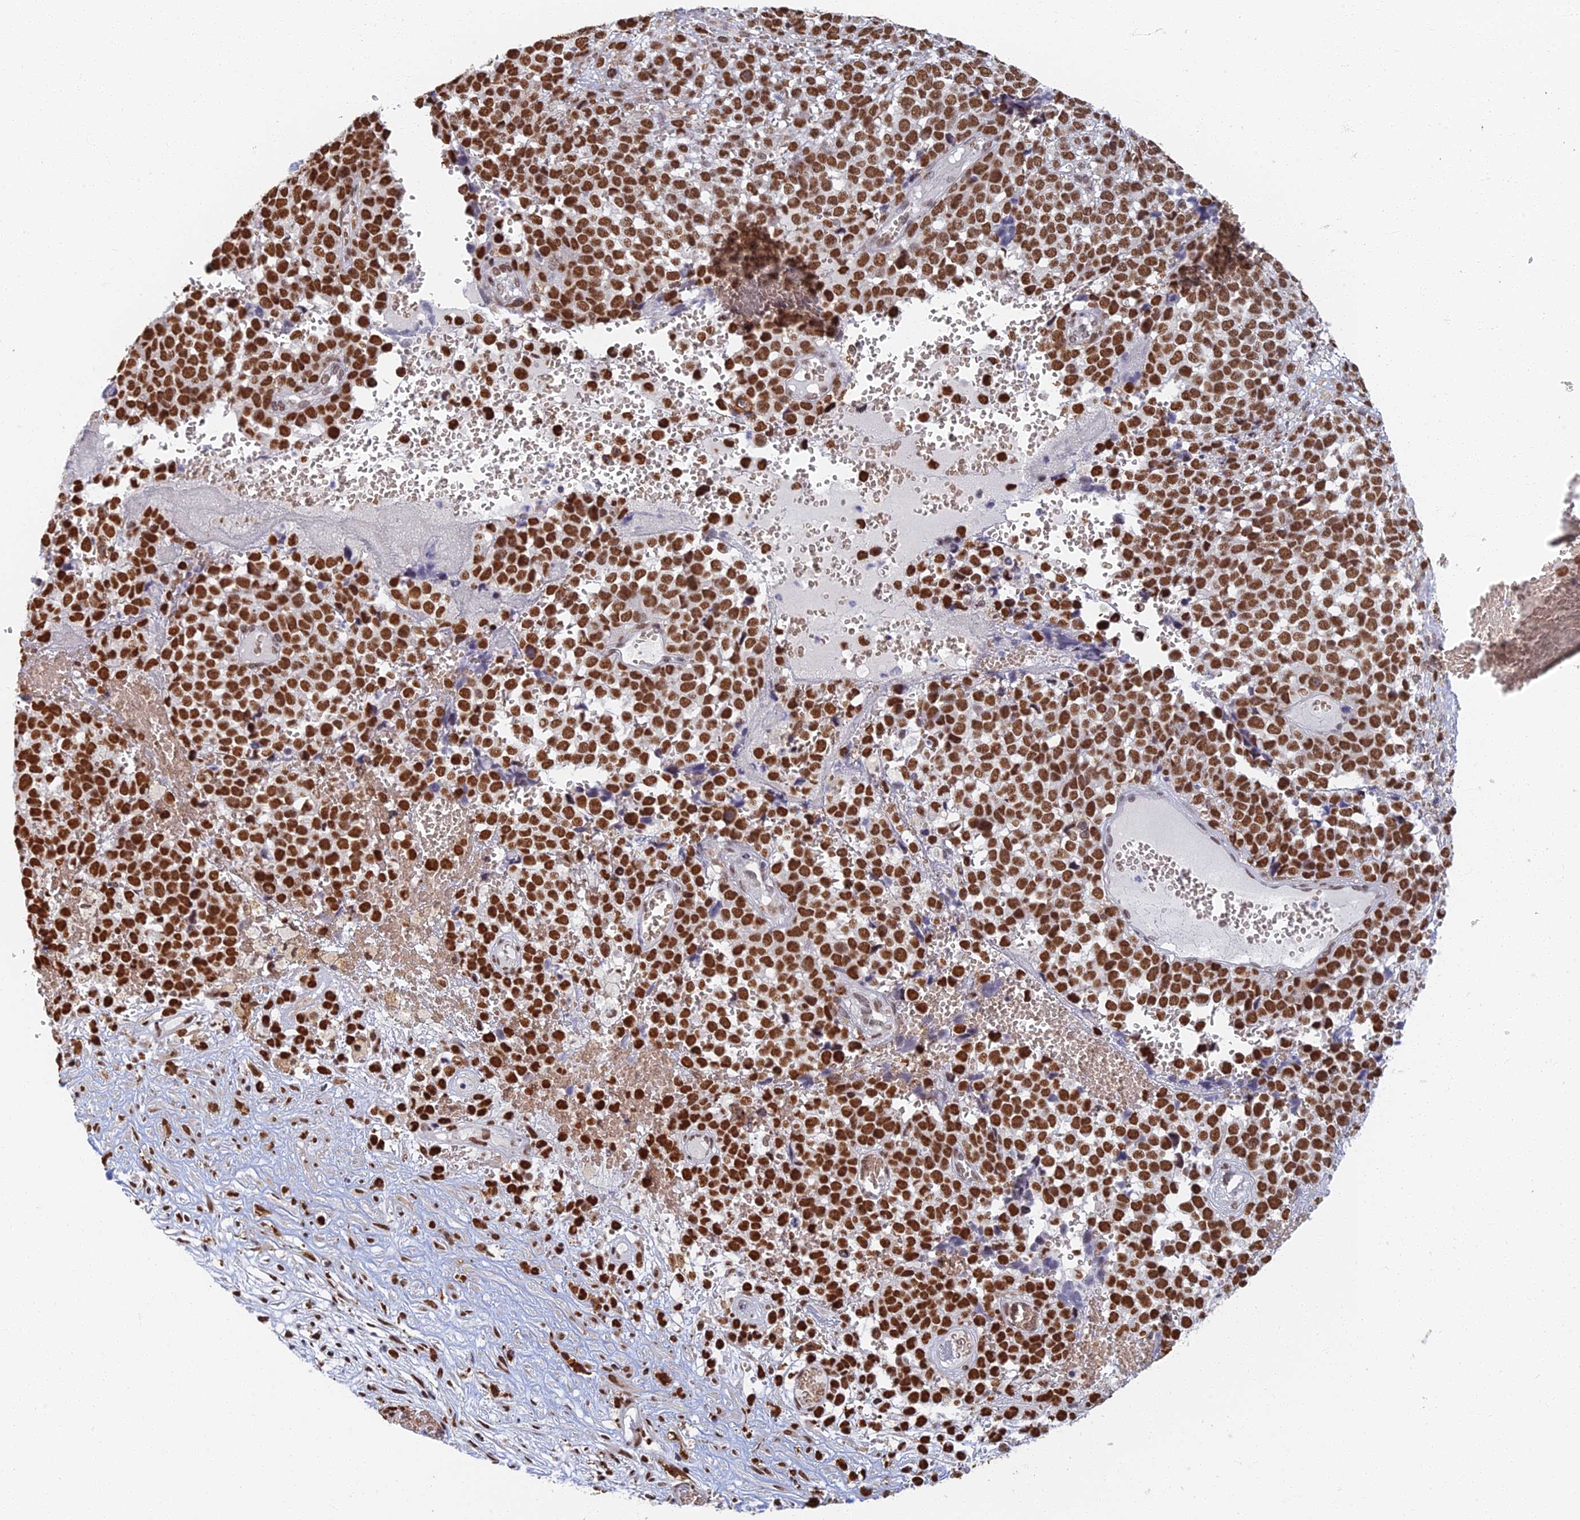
{"staining": {"intensity": "strong", "quantity": ">75%", "location": "nuclear"}, "tissue": "melanoma", "cell_type": "Tumor cells", "image_type": "cancer", "snomed": [{"axis": "morphology", "description": "Malignant melanoma, NOS"}, {"axis": "topography", "description": "Nose, NOS"}], "caption": "This histopathology image displays melanoma stained with immunohistochemistry to label a protein in brown. The nuclear of tumor cells show strong positivity for the protein. Nuclei are counter-stained blue.", "gene": "GPATCH1", "patient": {"sex": "female", "age": 48}}